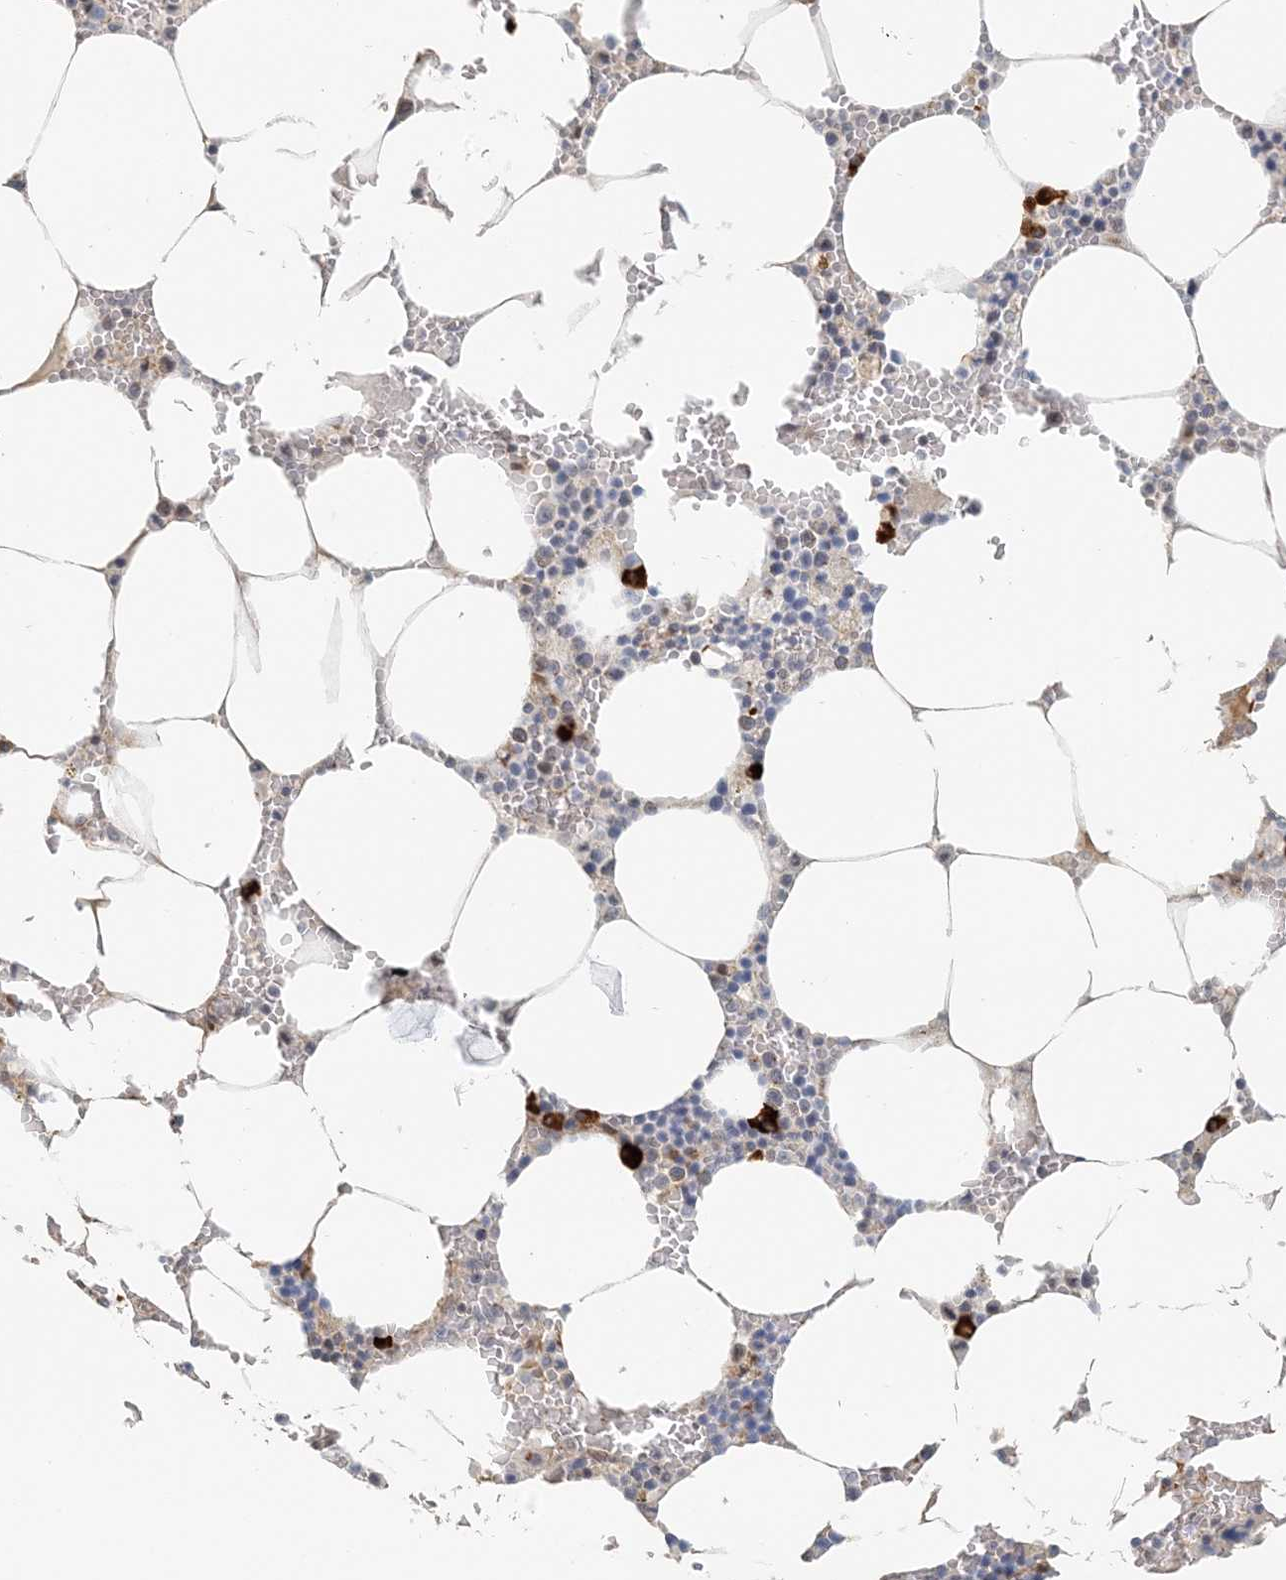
{"staining": {"intensity": "strong", "quantity": "<25%", "location": "cytoplasmic/membranous"}, "tissue": "bone marrow", "cell_type": "Hematopoietic cells", "image_type": "normal", "snomed": [{"axis": "morphology", "description": "Normal tissue, NOS"}, {"axis": "topography", "description": "Bone marrow"}], "caption": "This is a micrograph of immunohistochemistry (IHC) staining of benign bone marrow, which shows strong positivity in the cytoplasmic/membranous of hematopoietic cells.", "gene": "ZCCHC4", "patient": {"sex": "male", "age": 70}}